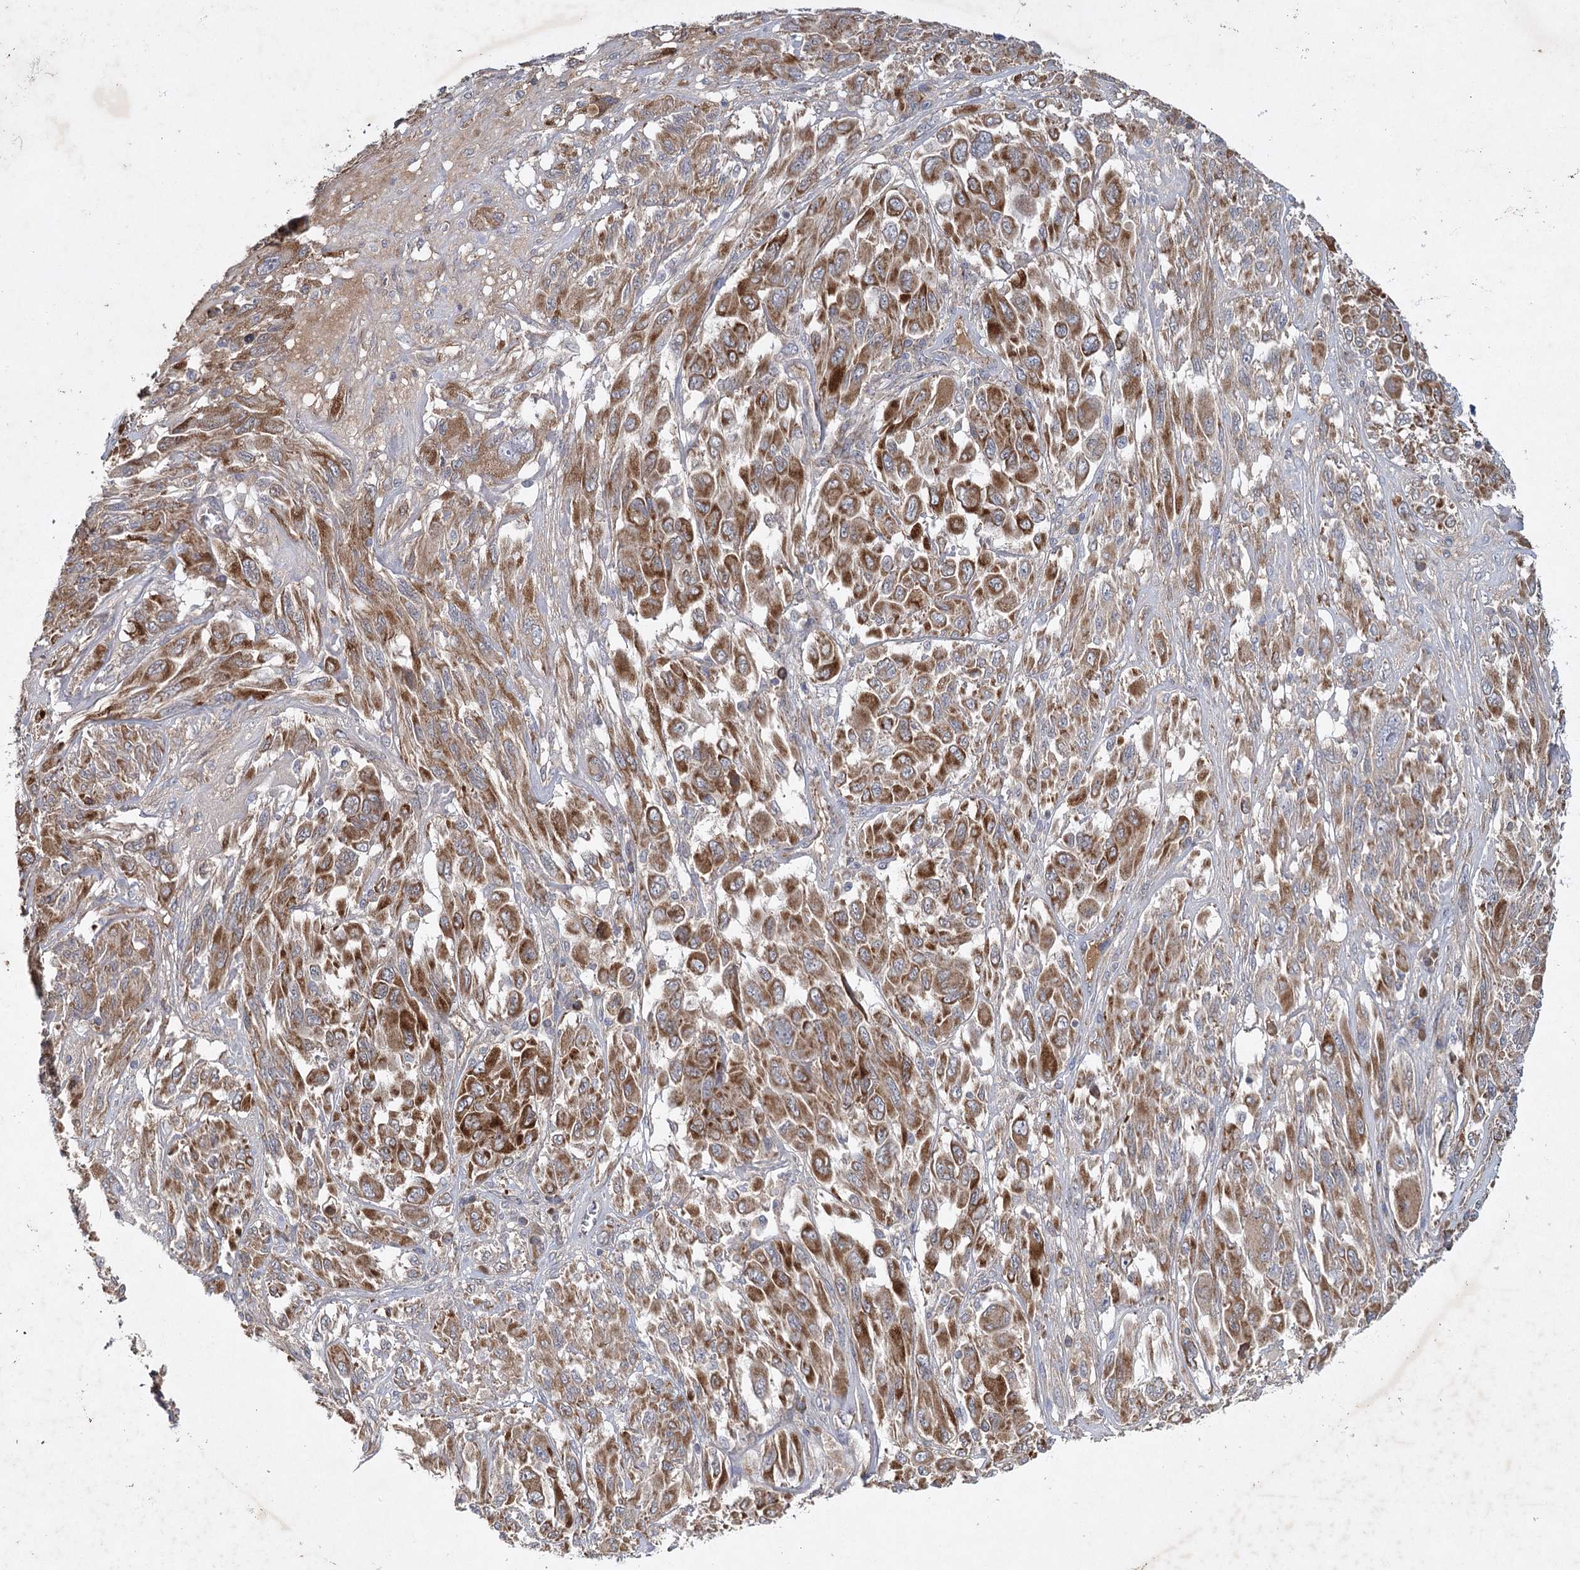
{"staining": {"intensity": "strong", "quantity": ">75%", "location": "cytoplasmic/membranous"}, "tissue": "melanoma", "cell_type": "Tumor cells", "image_type": "cancer", "snomed": [{"axis": "morphology", "description": "Malignant melanoma, NOS"}, {"axis": "topography", "description": "Skin"}], "caption": "Malignant melanoma stained for a protein (brown) displays strong cytoplasmic/membranous positive positivity in approximately >75% of tumor cells.", "gene": "MRPL44", "patient": {"sex": "female", "age": 91}}